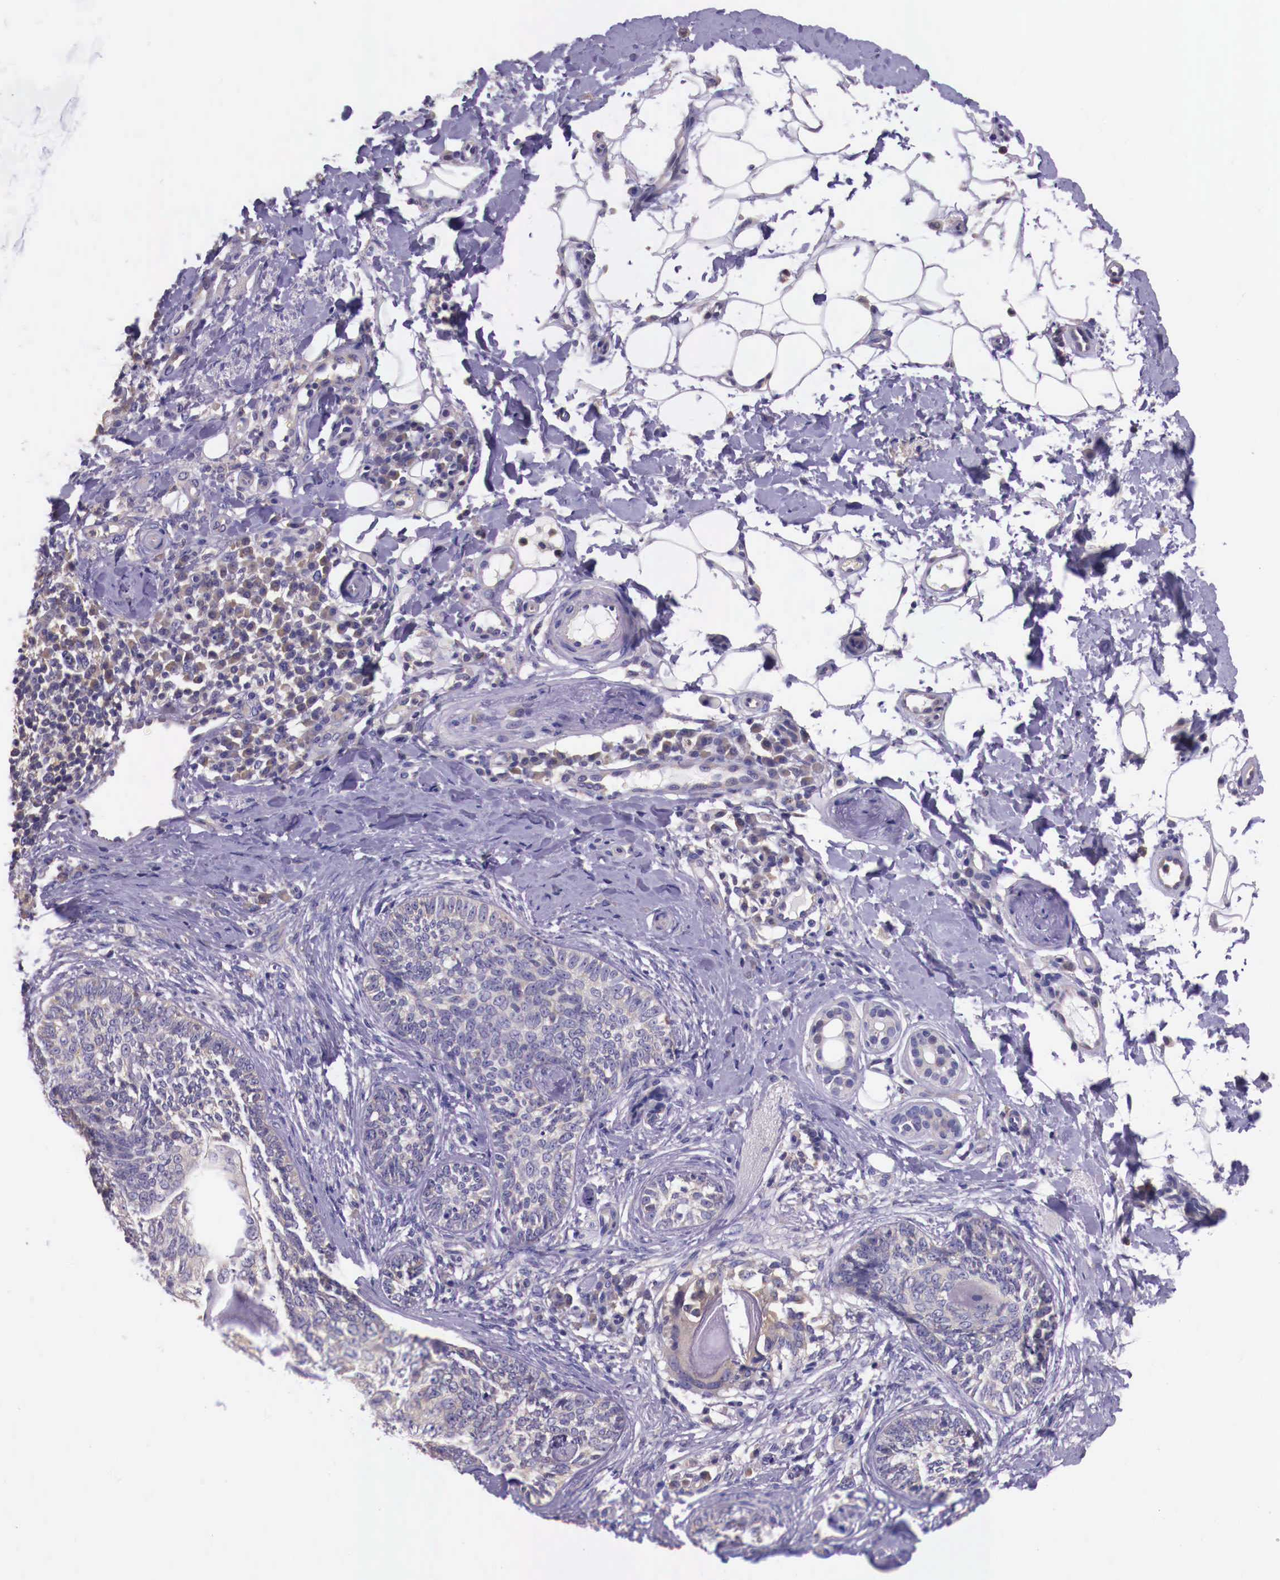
{"staining": {"intensity": "negative", "quantity": "none", "location": "none"}, "tissue": "skin cancer", "cell_type": "Tumor cells", "image_type": "cancer", "snomed": [{"axis": "morphology", "description": "Basal cell carcinoma"}, {"axis": "topography", "description": "Skin"}], "caption": "Tumor cells are negative for protein expression in human skin cancer (basal cell carcinoma).", "gene": "GRIPAP1", "patient": {"sex": "male", "age": 89}}